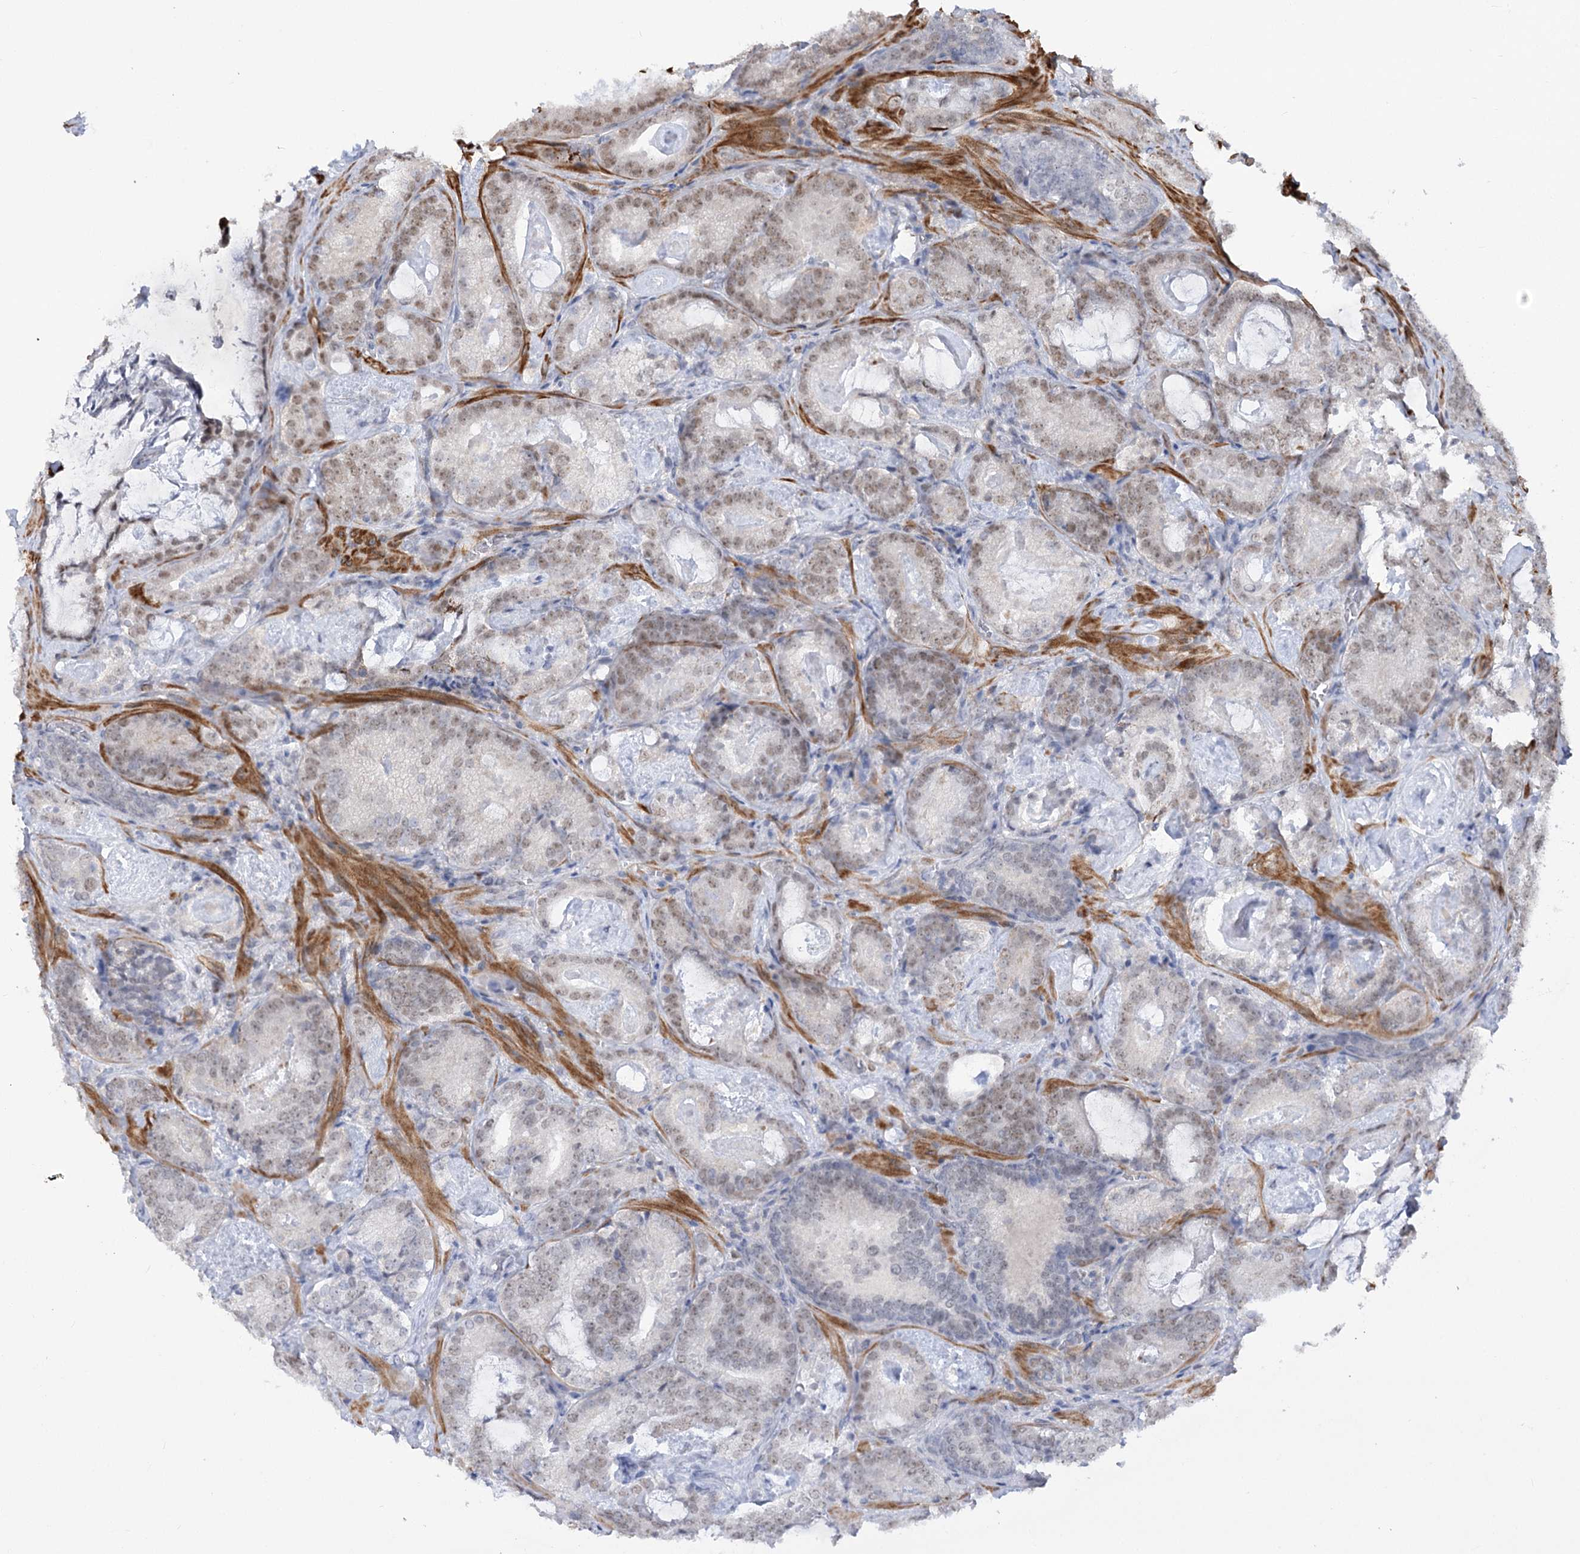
{"staining": {"intensity": "weak", "quantity": ">75%", "location": "nuclear"}, "tissue": "prostate cancer", "cell_type": "Tumor cells", "image_type": "cancer", "snomed": [{"axis": "morphology", "description": "Adenocarcinoma, Low grade"}, {"axis": "topography", "description": "Prostate"}], "caption": "DAB (3,3'-diaminobenzidine) immunohistochemical staining of prostate adenocarcinoma (low-grade) exhibits weak nuclear protein positivity in approximately >75% of tumor cells. The staining was performed using DAB (3,3'-diaminobenzidine) to visualize the protein expression in brown, while the nuclei were stained in blue with hematoxylin (Magnification: 20x).", "gene": "ZSCAN23", "patient": {"sex": "male", "age": 60}}